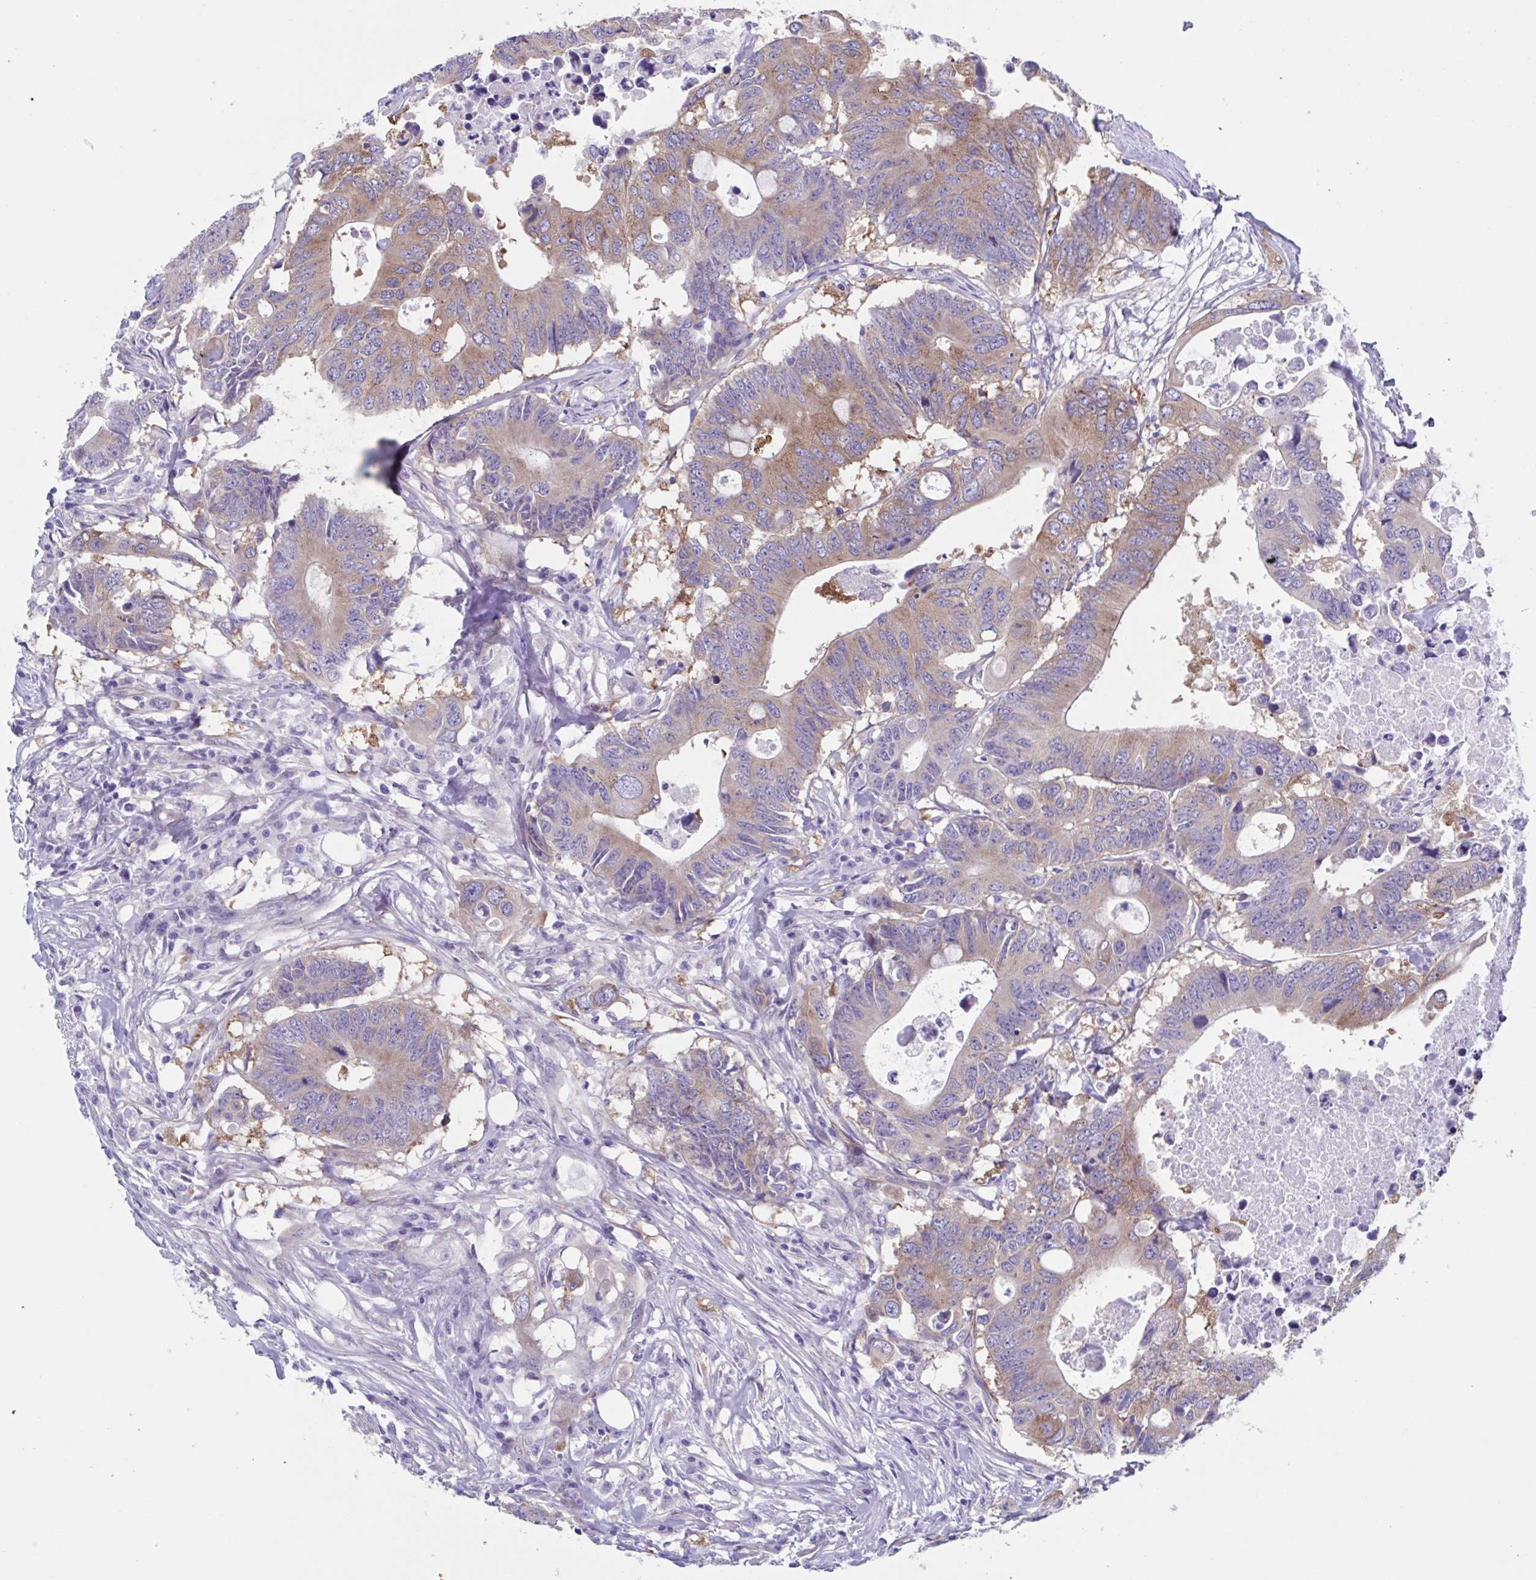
{"staining": {"intensity": "moderate", "quantity": "25%-75%", "location": "cytoplasmic/membranous"}, "tissue": "colorectal cancer", "cell_type": "Tumor cells", "image_type": "cancer", "snomed": [{"axis": "morphology", "description": "Adenocarcinoma, NOS"}, {"axis": "topography", "description": "Colon"}], "caption": "Immunohistochemical staining of human adenocarcinoma (colorectal) exhibits medium levels of moderate cytoplasmic/membranous positivity in about 25%-75% of tumor cells.", "gene": "LPIN3", "patient": {"sex": "male", "age": 71}}